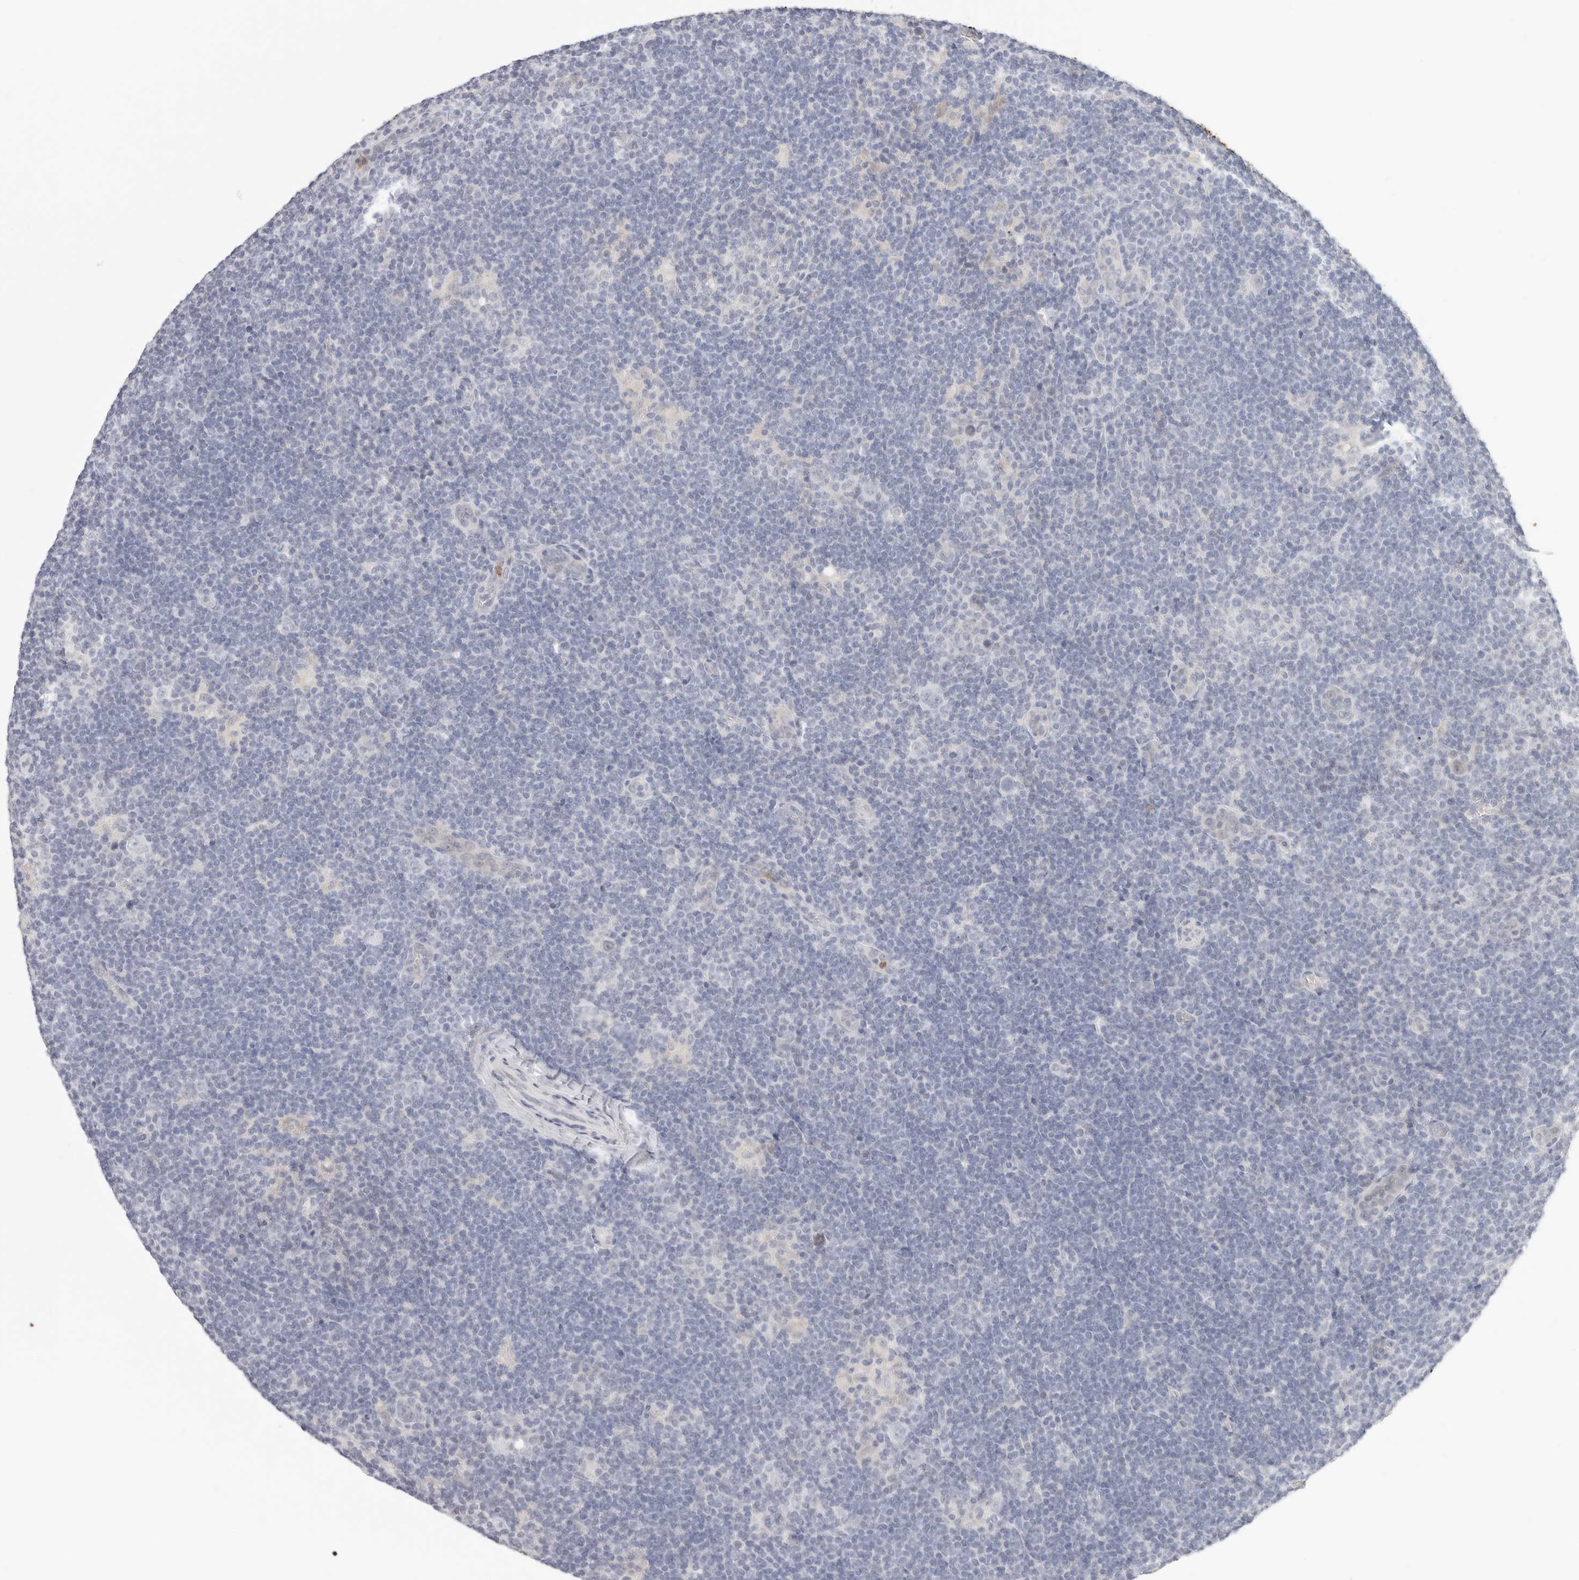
{"staining": {"intensity": "negative", "quantity": "none", "location": "none"}, "tissue": "lymphoma", "cell_type": "Tumor cells", "image_type": "cancer", "snomed": [{"axis": "morphology", "description": "Hodgkin's disease, NOS"}, {"axis": "topography", "description": "Lymph node"}], "caption": "This is a image of immunohistochemistry staining of Hodgkin's disease, which shows no positivity in tumor cells.", "gene": "ASCL1", "patient": {"sex": "female", "age": 57}}